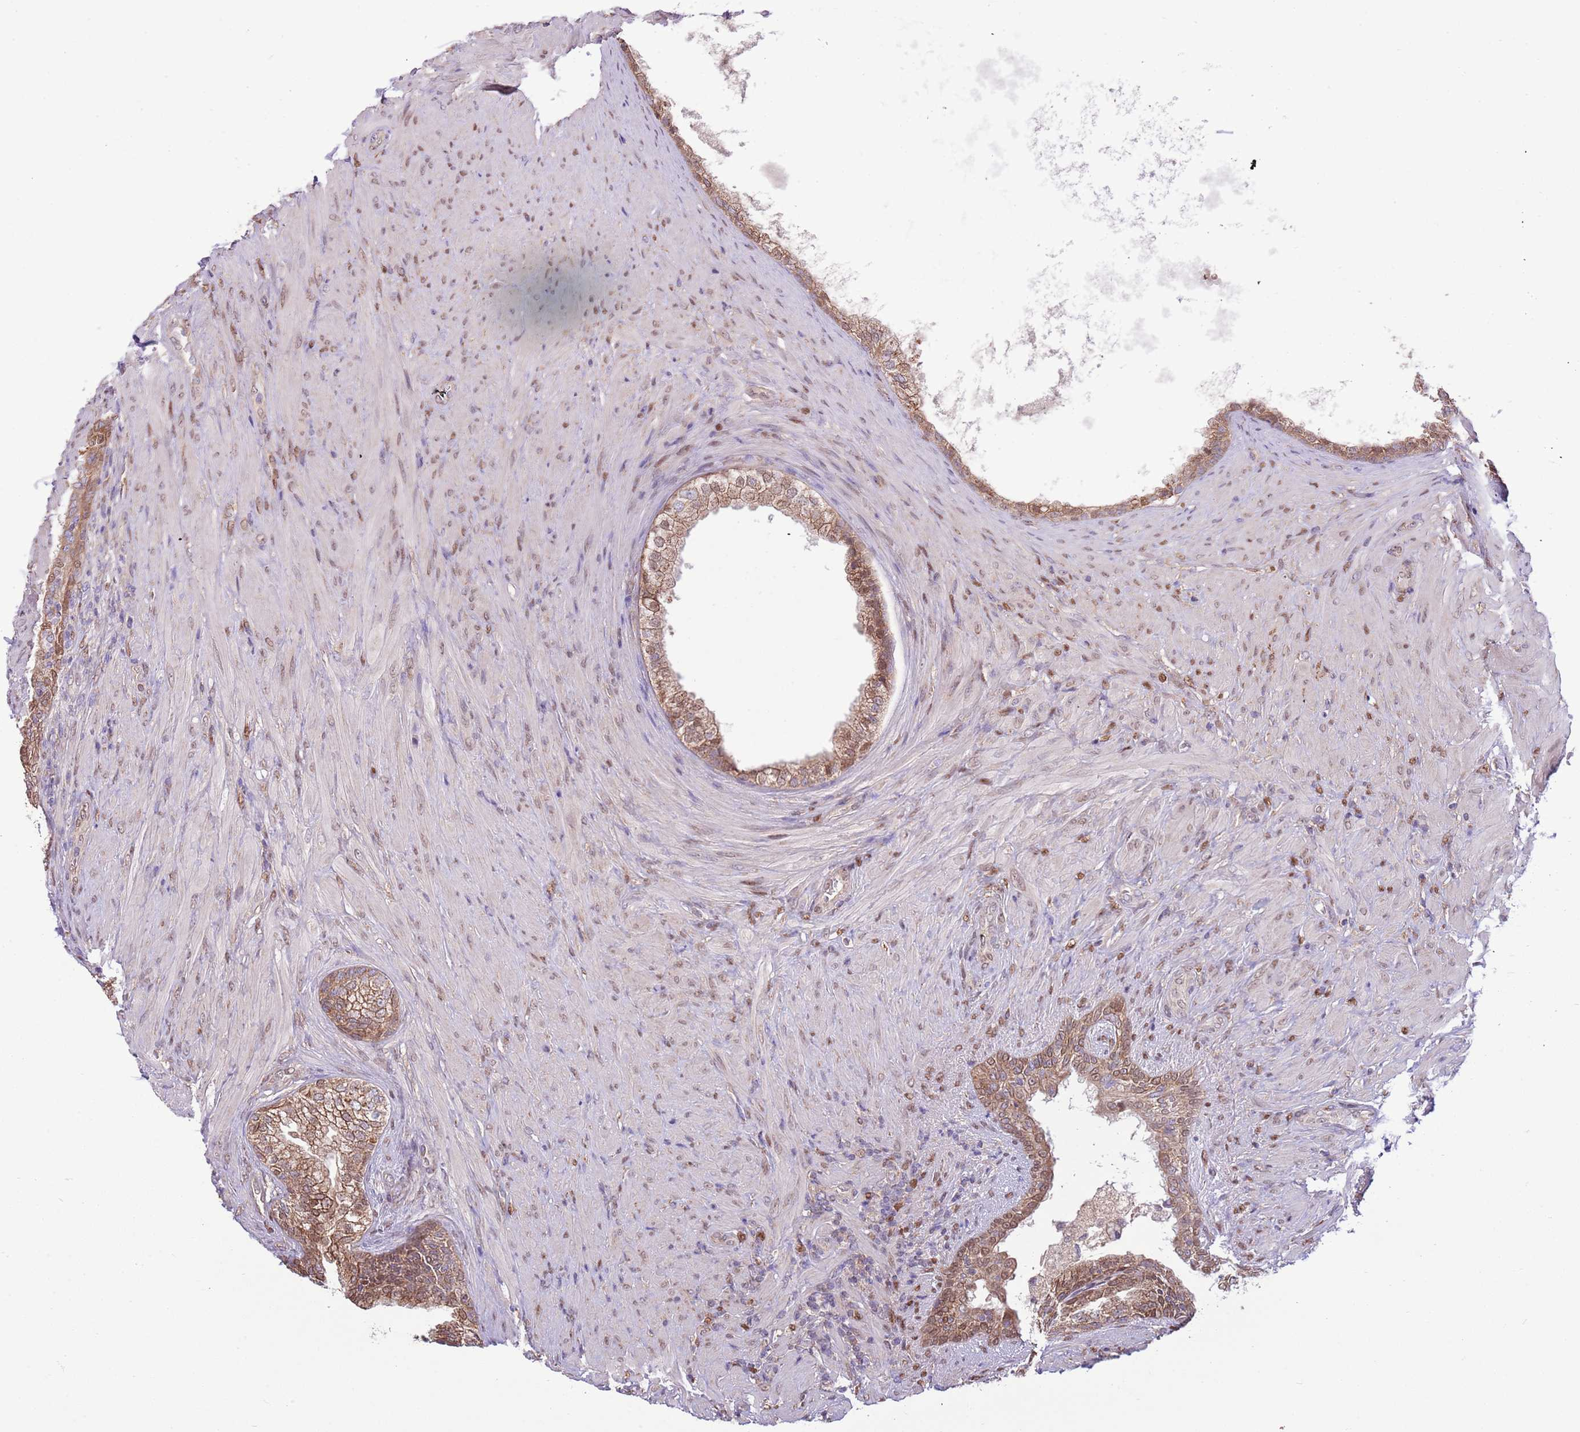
{"staining": {"intensity": "moderate", "quantity": ">75%", "location": "cytoplasmic/membranous,nuclear"}, "tissue": "prostate", "cell_type": "Glandular cells", "image_type": "normal", "snomed": [{"axis": "morphology", "description": "Normal tissue, NOS"}, {"axis": "topography", "description": "Prostate"}], "caption": "Brown immunohistochemical staining in normal prostate reveals moderate cytoplasmic/membranous,nuclear staining in about >75% of glandular cells.", "gene": "ARL2BP", "patient": {"sex": "male", "age": 76}}